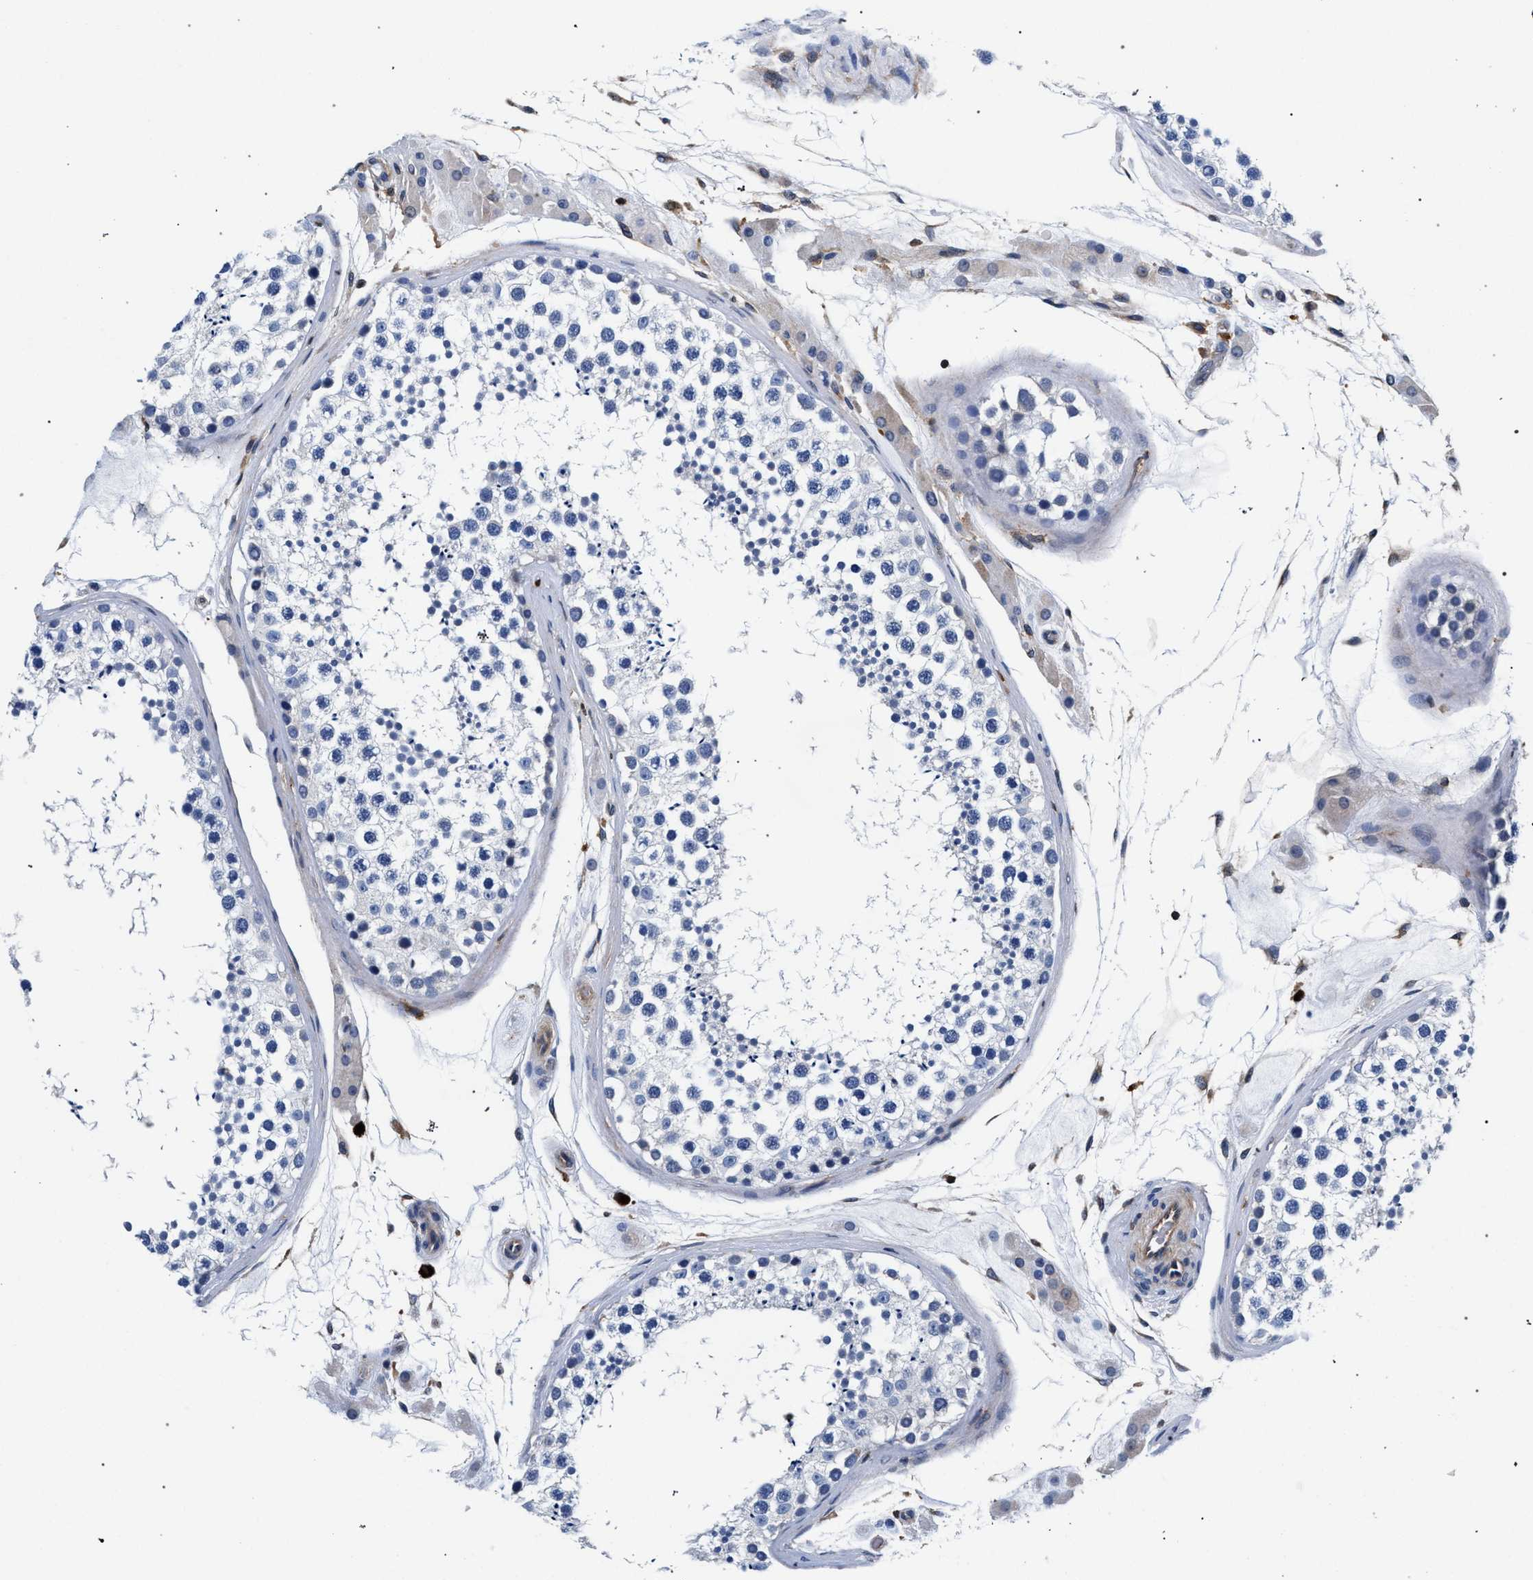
{"staining": {"intensity": "negative", "quantity": "none", "location": "none"}, "tissue": "testis", "cell_type": "Cells in seminiferous ducts", "image_type": "normal", "snomed": [{"axis": "morphology", "description": "Normal tissue, NOS"}, {"axis": "topography", "description": "Testis"}], "caption": "DAB immunohistochemical staining of benign human testis exhibits no significant positivity in cells in seminiferous ducts. Brightfield microscopy of IHC stained with DAB (brown) and hematoxylin (blue), captured at high magnification.", "gene": "LASP1", "patient": {"sex": "male", "age": 46}}